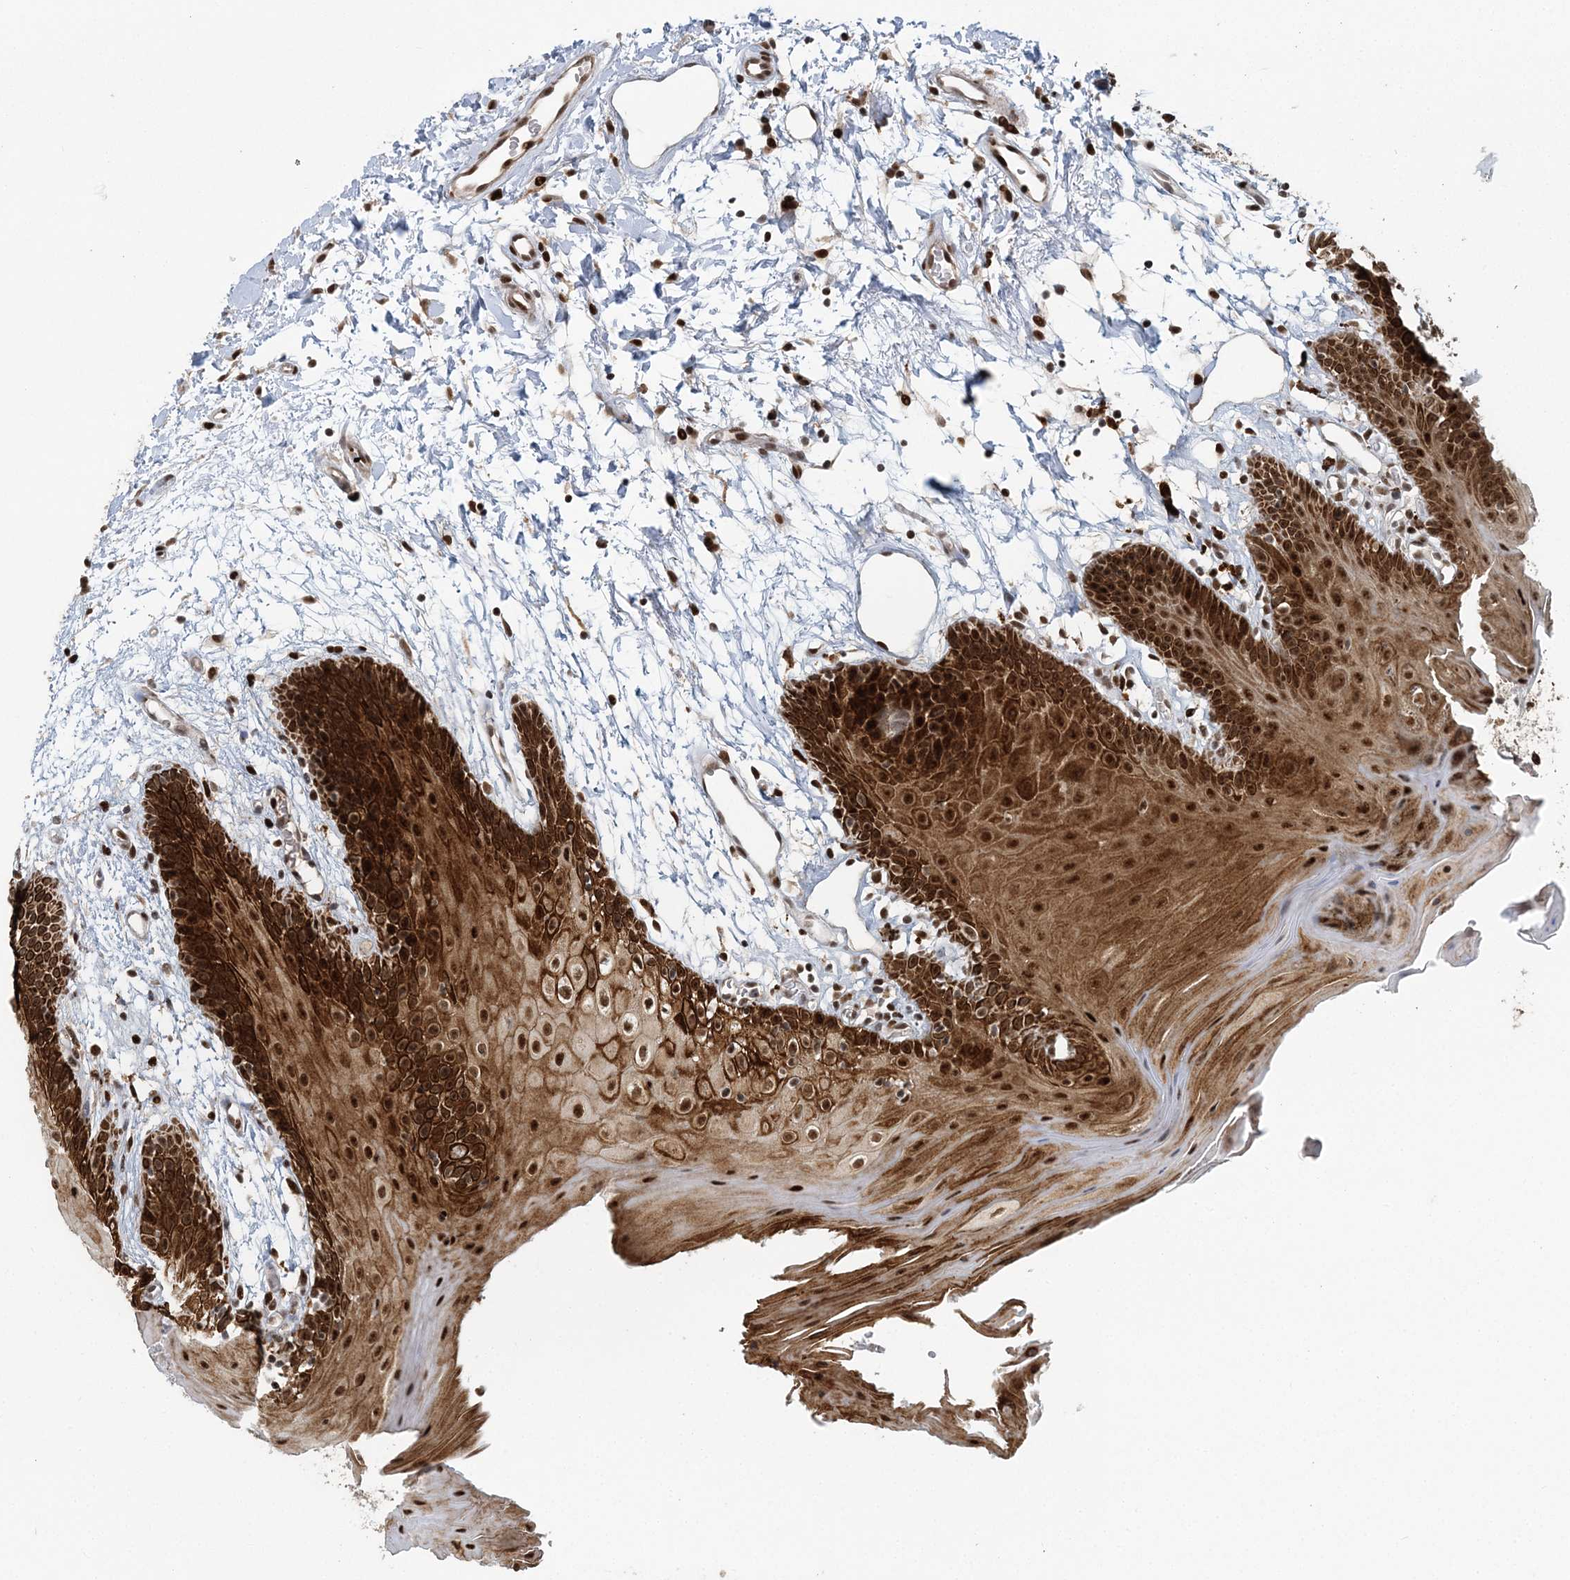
{"staining": {"intensity": "strong", "quantity": ">75%", "location": "cytoplasmic/membranous,nuclear"}, "tissue": "oral mucosa", "cell_type": "Squamous epithelial cells", "image_type": "normal", "snomed": [{"axis": "morphology", "description": "Normal tissue, NOS"}, {"axis": "topography", "description": "Skeletal muscle"}, {"axis": "topography", "description": "Oral tissue"}, {"axis": "topography", "description": "Salivary gland"}, {"axis": "topography", "description": "Peripheral nerve tissue"}], "caption": "IHC of benign human oral mucosa displays high levels of strong cytoplasmic/membranous,nuclear expression in about >75% of squamous epithelial cells. (Brightfield microscopy of DAB IHC at high magnification).", "gene": "CWC22", "patient": {"sex": "male", "age": 54}}